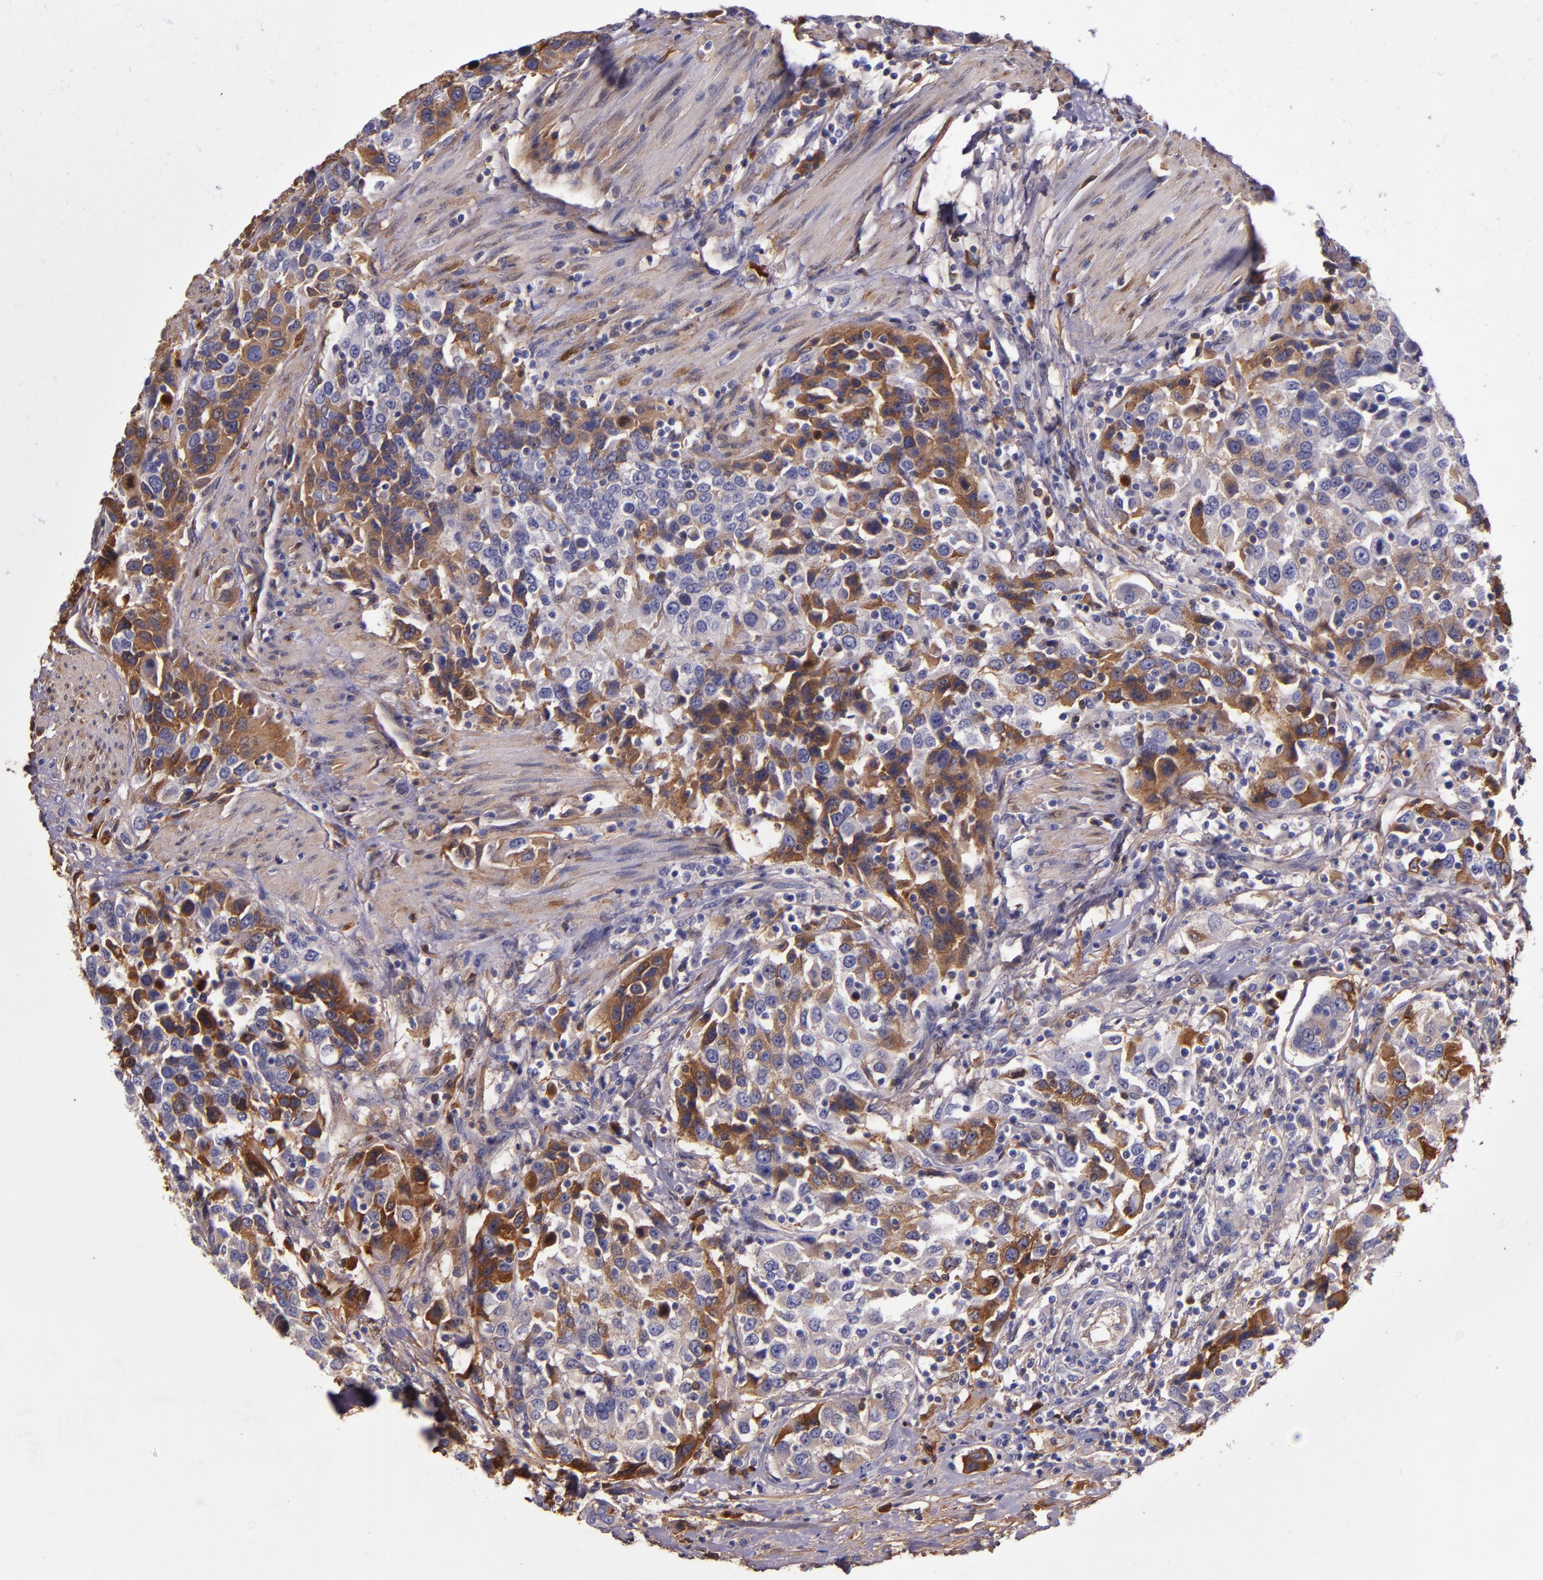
{"staining": {"intensity": "moderate", "quantity": "25%-75%", "location": "cytoplasmic/membranous"}, "tissue": "urothelial cancer", "cell_type": "Tumor cells", "image_type": "cancer", "snomed": [{"axis": "morphology", "description": "Urothelial carcinoma, High grade"}, {"axis": "topography", "description": "Urinary bladder"}], "caption": "Brown immunohistochemical staining in human urothelial cancer exhibits moderate cytoplasmic/membranous expression in approximately 25%-75% of tumor cells.", "gene": "CLEC3B", "patient": {"sex": "female", "age": 80}}